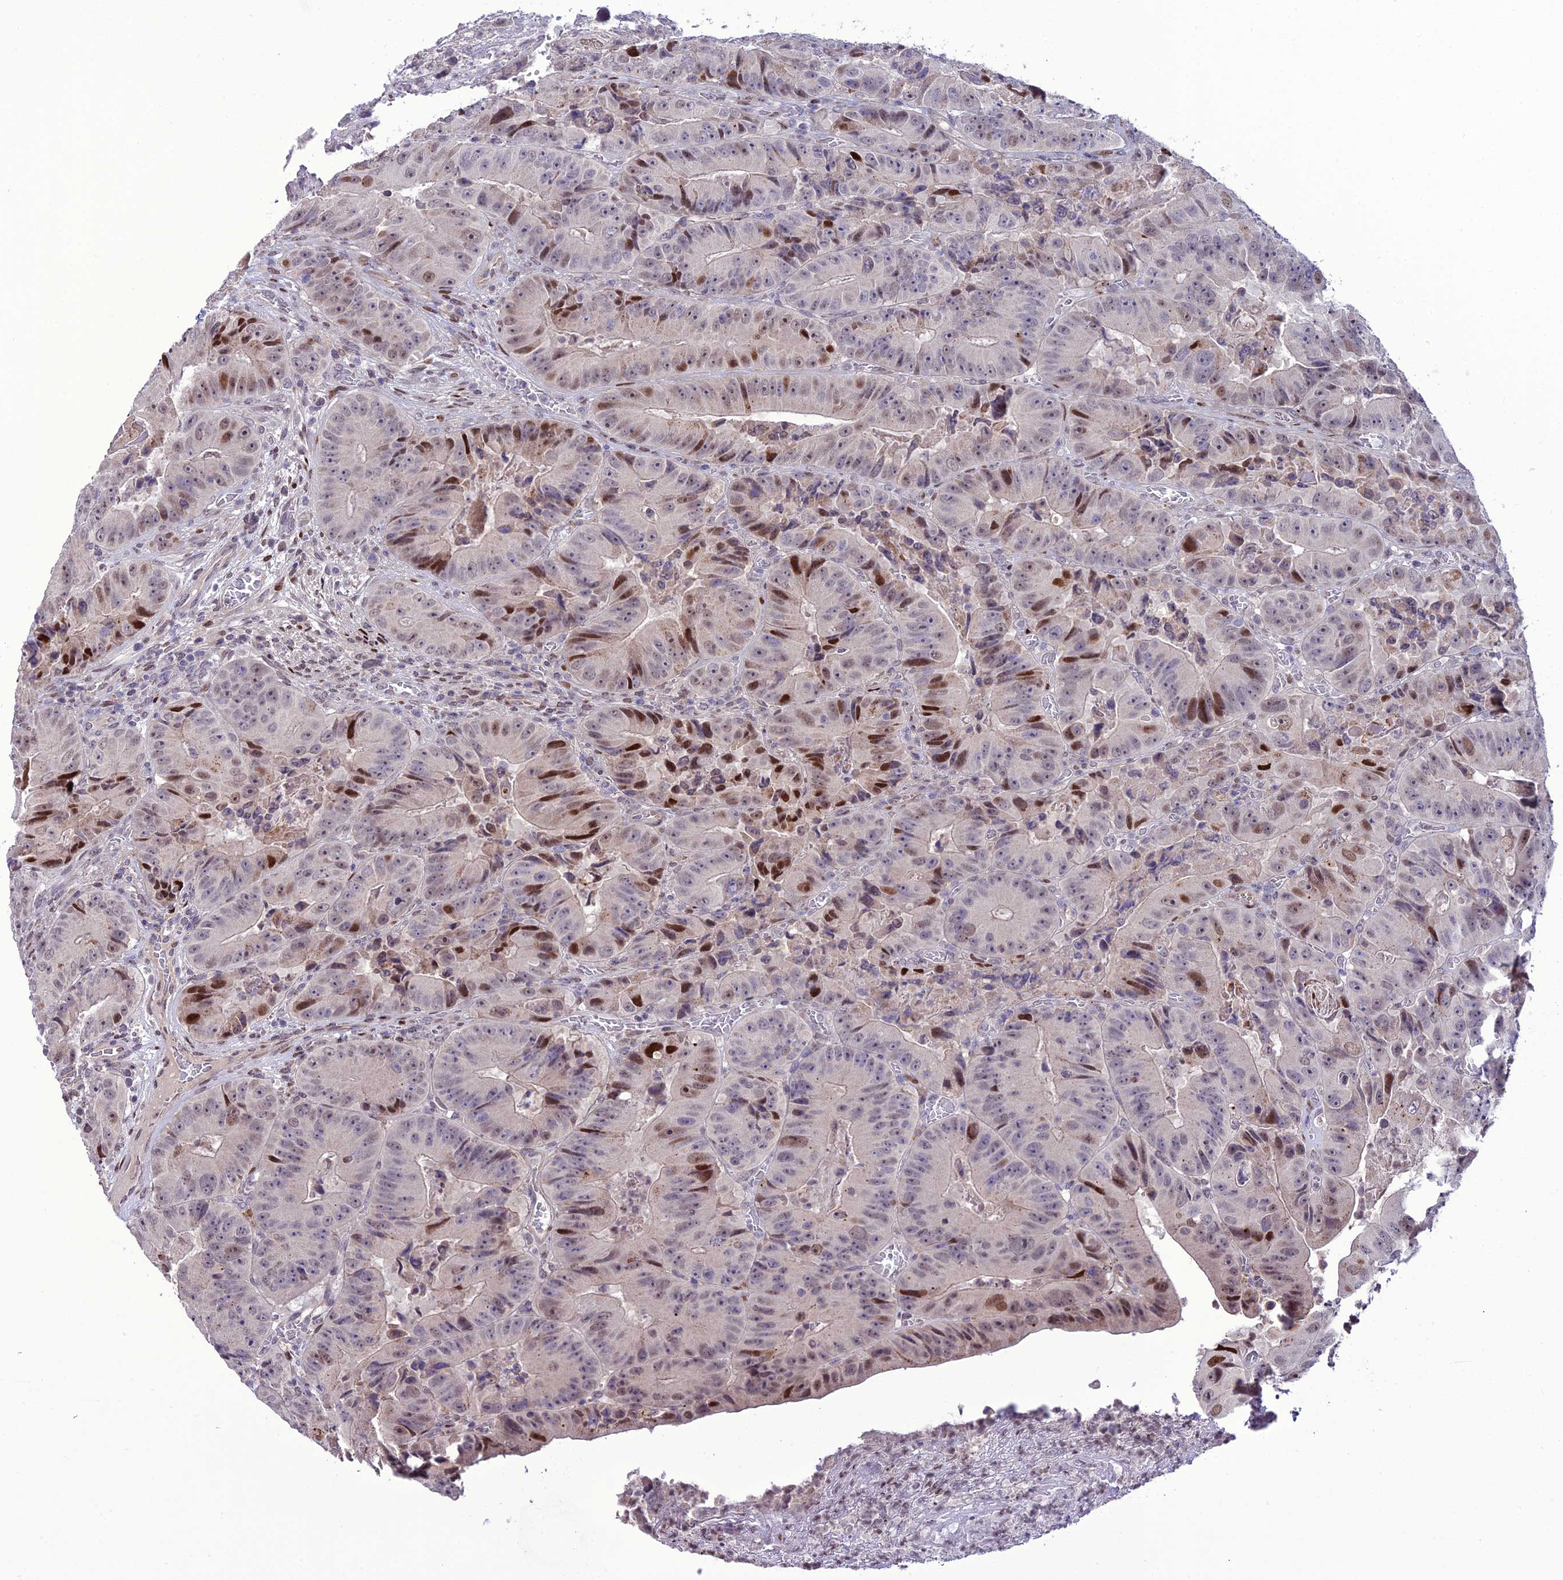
{"staining": {"intensity": "strong", "quantity": "<25%", "location": "nuclear"}, "tissue": "colorectal cancer", "cell_type": "Tumor cells", "image_type": "cancer", "snomed": [{"axis": "morphology", "description": "Adenocarcinoma, NOS"}, {"axis": "topography", "description": "Colon"}], "caption": "Strong nuclear positivity for a protein is seen in approximately <25% of tumor cells of colorectal cancer using immunohistochemistry (IHC).", "gene": "ZNF707", "patient": {"sex": "female", "age": 86}}